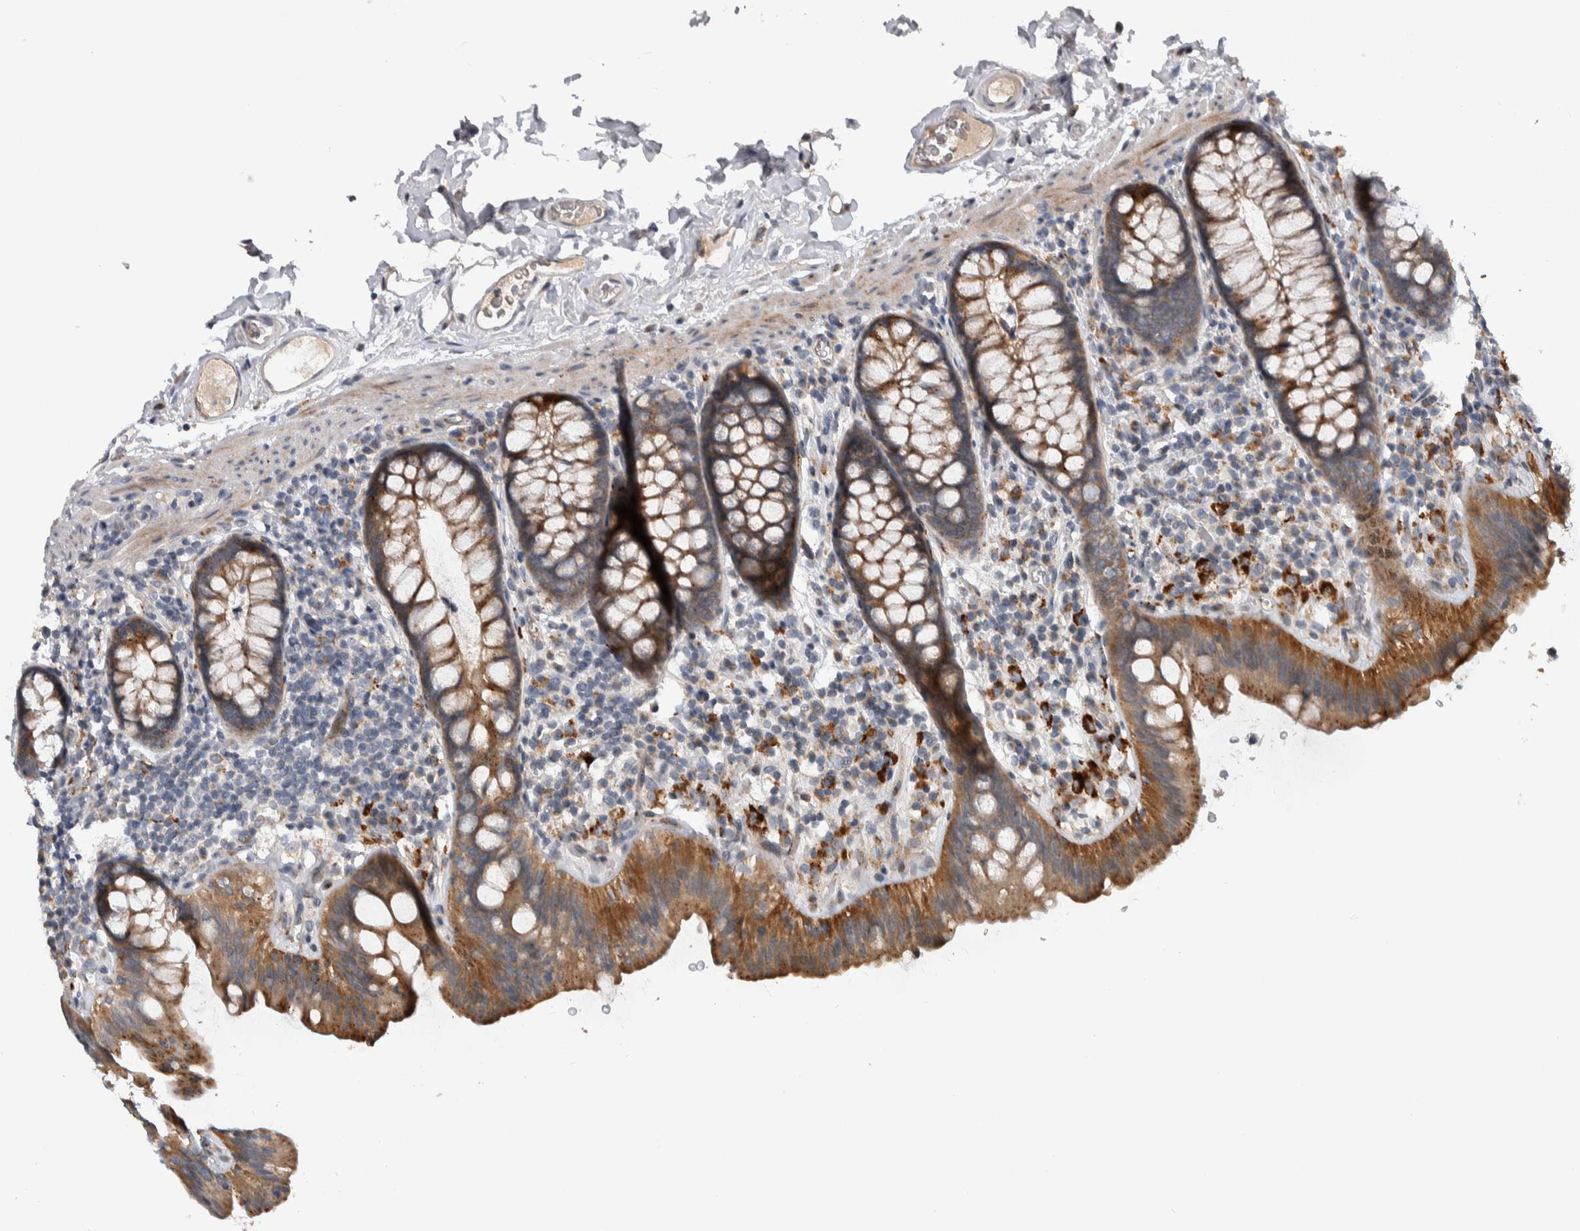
{"staining": {"intensity": "weak", "quantity": ">75%", "location": "cytoplasmic/membranous"}, "tissue": "colon", "cell_type": "Endothelial cells", "image_type": "normal", "snomed": [{"axis": "morphology", "description": "Normal tissue, NOS"}, {"axis": "topography", "description": "Colon"}], "caption": "Immunohistochemical staining of unremarkable colon demonstrates >75% levels of weak cytoplasmic/membranous protein positivity in about >75% of endothelial cells.", "gene": "FAM83G", "patient": {"sex": "female", "age": 80}}